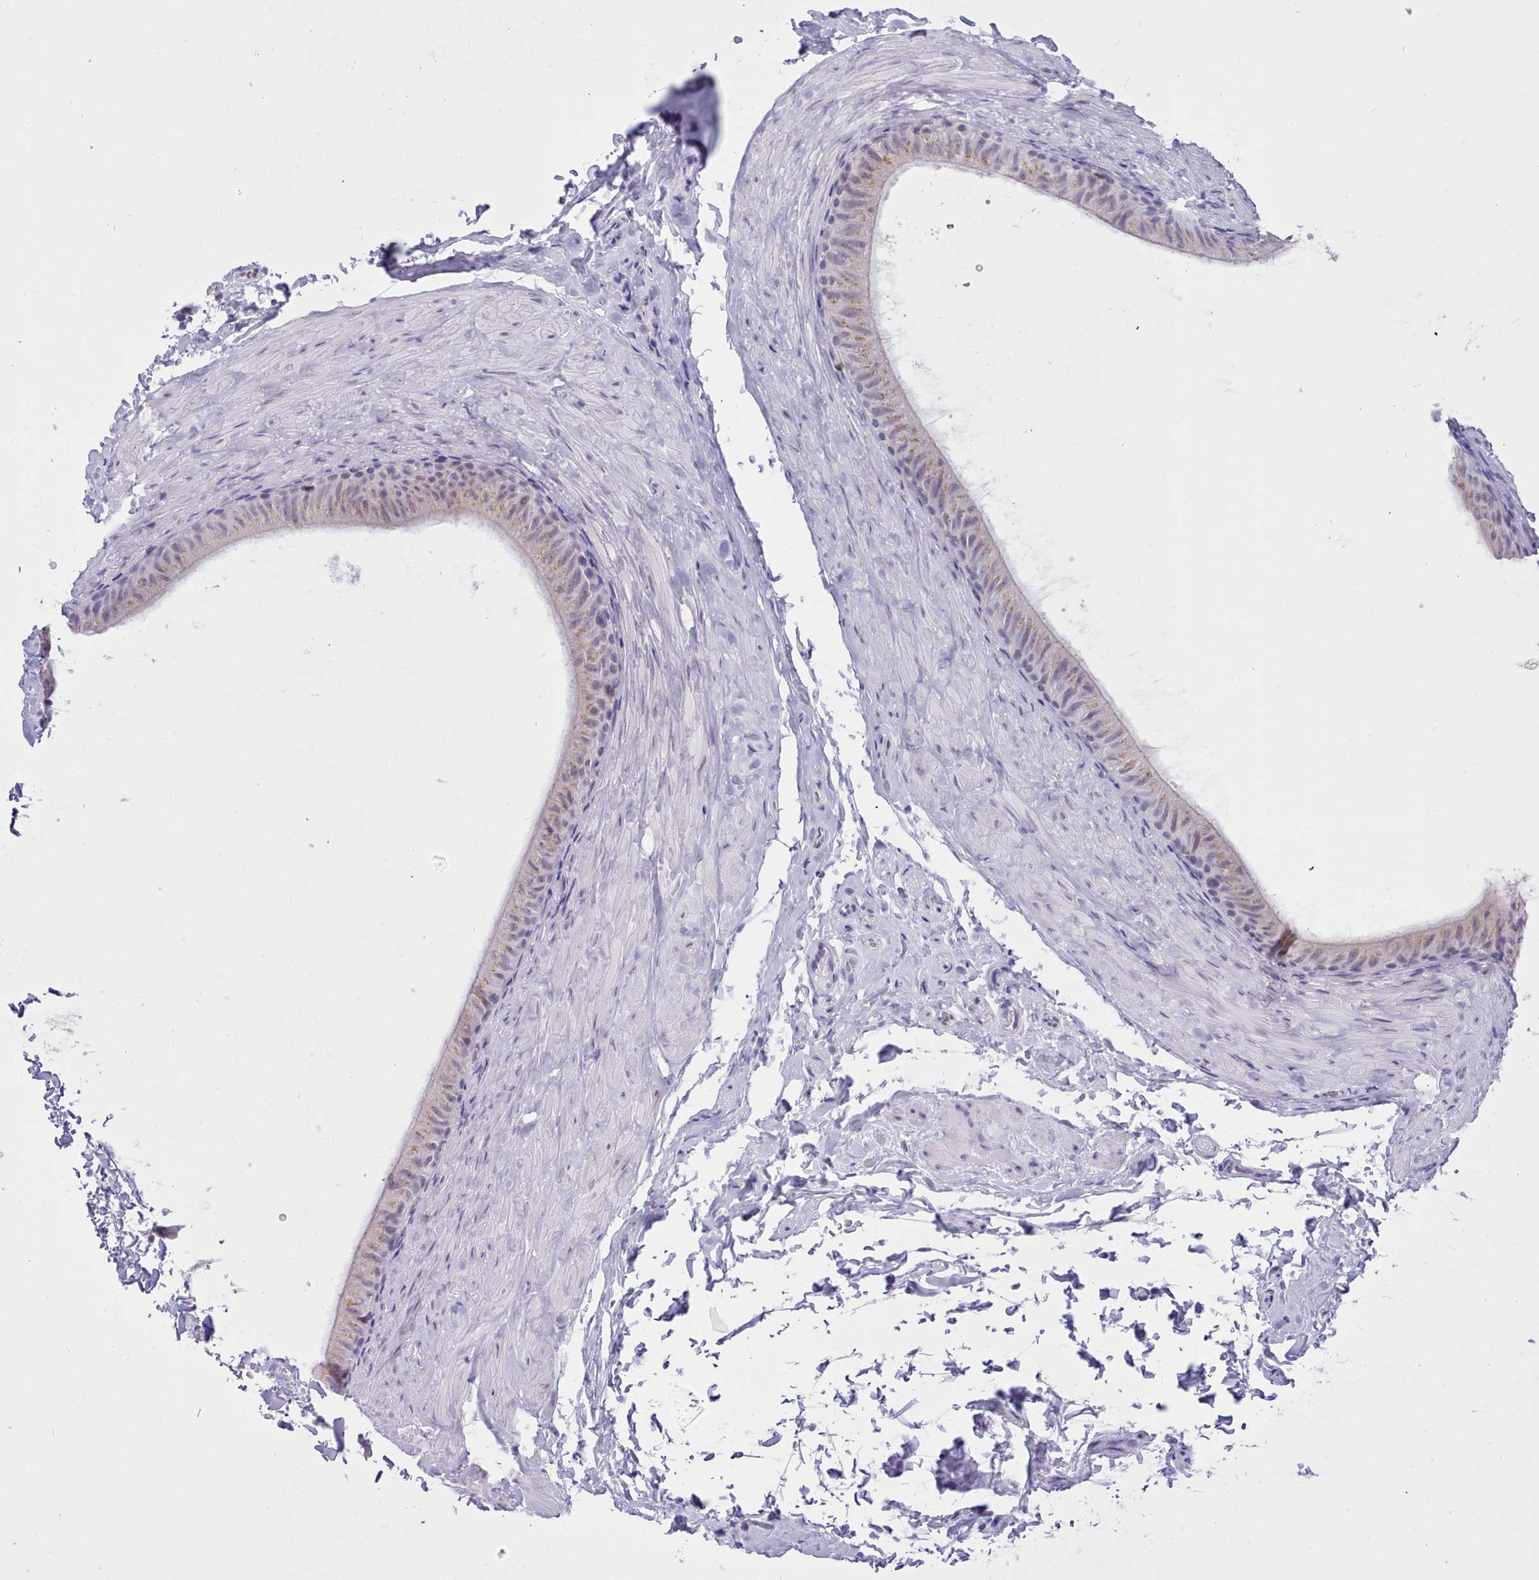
{"staining": {"intensity": "negative", "quantity": "none", "location": "none"}, "tissue": "epididymis", "cell_type": "Glandular cells", "image_type": "normal", "snomed": [{"axis": "morphology", "description": "Normal tissue, NOS"}, {"axis": "topography", "description": "Epididymis"}], "caption": "Immunohistochemistry (IHC) histopathology image of benign epididymis stained for a protein (brown), which exhibits no staining in glandular cells.", "gene": "LRRC37A2", "patient": {"sex": "male", "age": 49}}